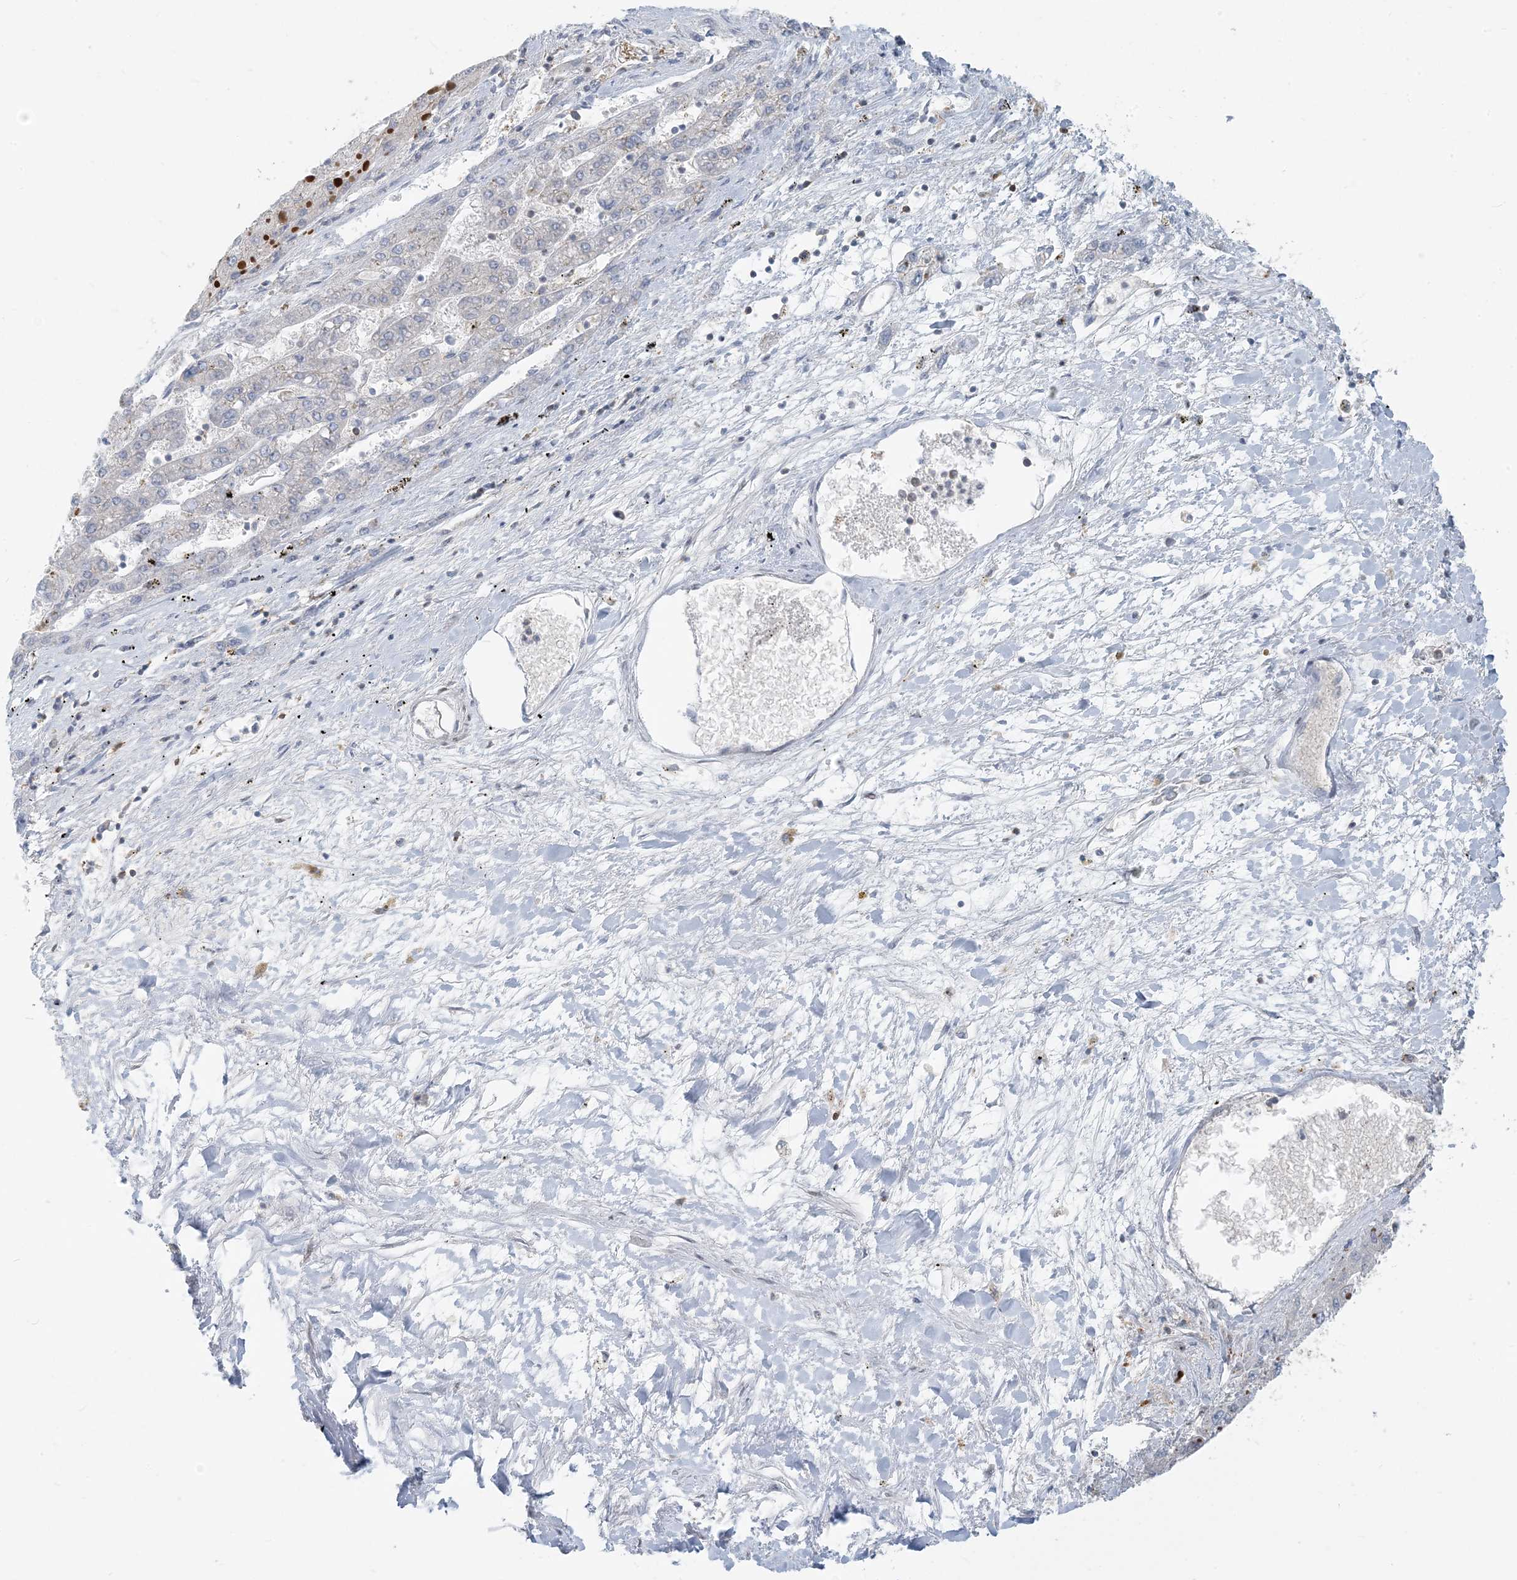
{"staining": {"intensity": "negative", "quantity": "none", "location": "none"}, "tissue": "liver cancer", "cell_type": "Tumor cells", "image_type": "cancer", "snomed": [{"axis": "morphology", "description": "Carcinoma, Hepatocellular, NOS"}, {"axis": "topography", "description": "Liver"}], "caption": "DAB immunohistochemical staining of liver hepatocellular carcinoma reveals no significant expression in tumor cells.", "gene": "ZC3H12A", "patient": {"sex": "female", "age": 73}}